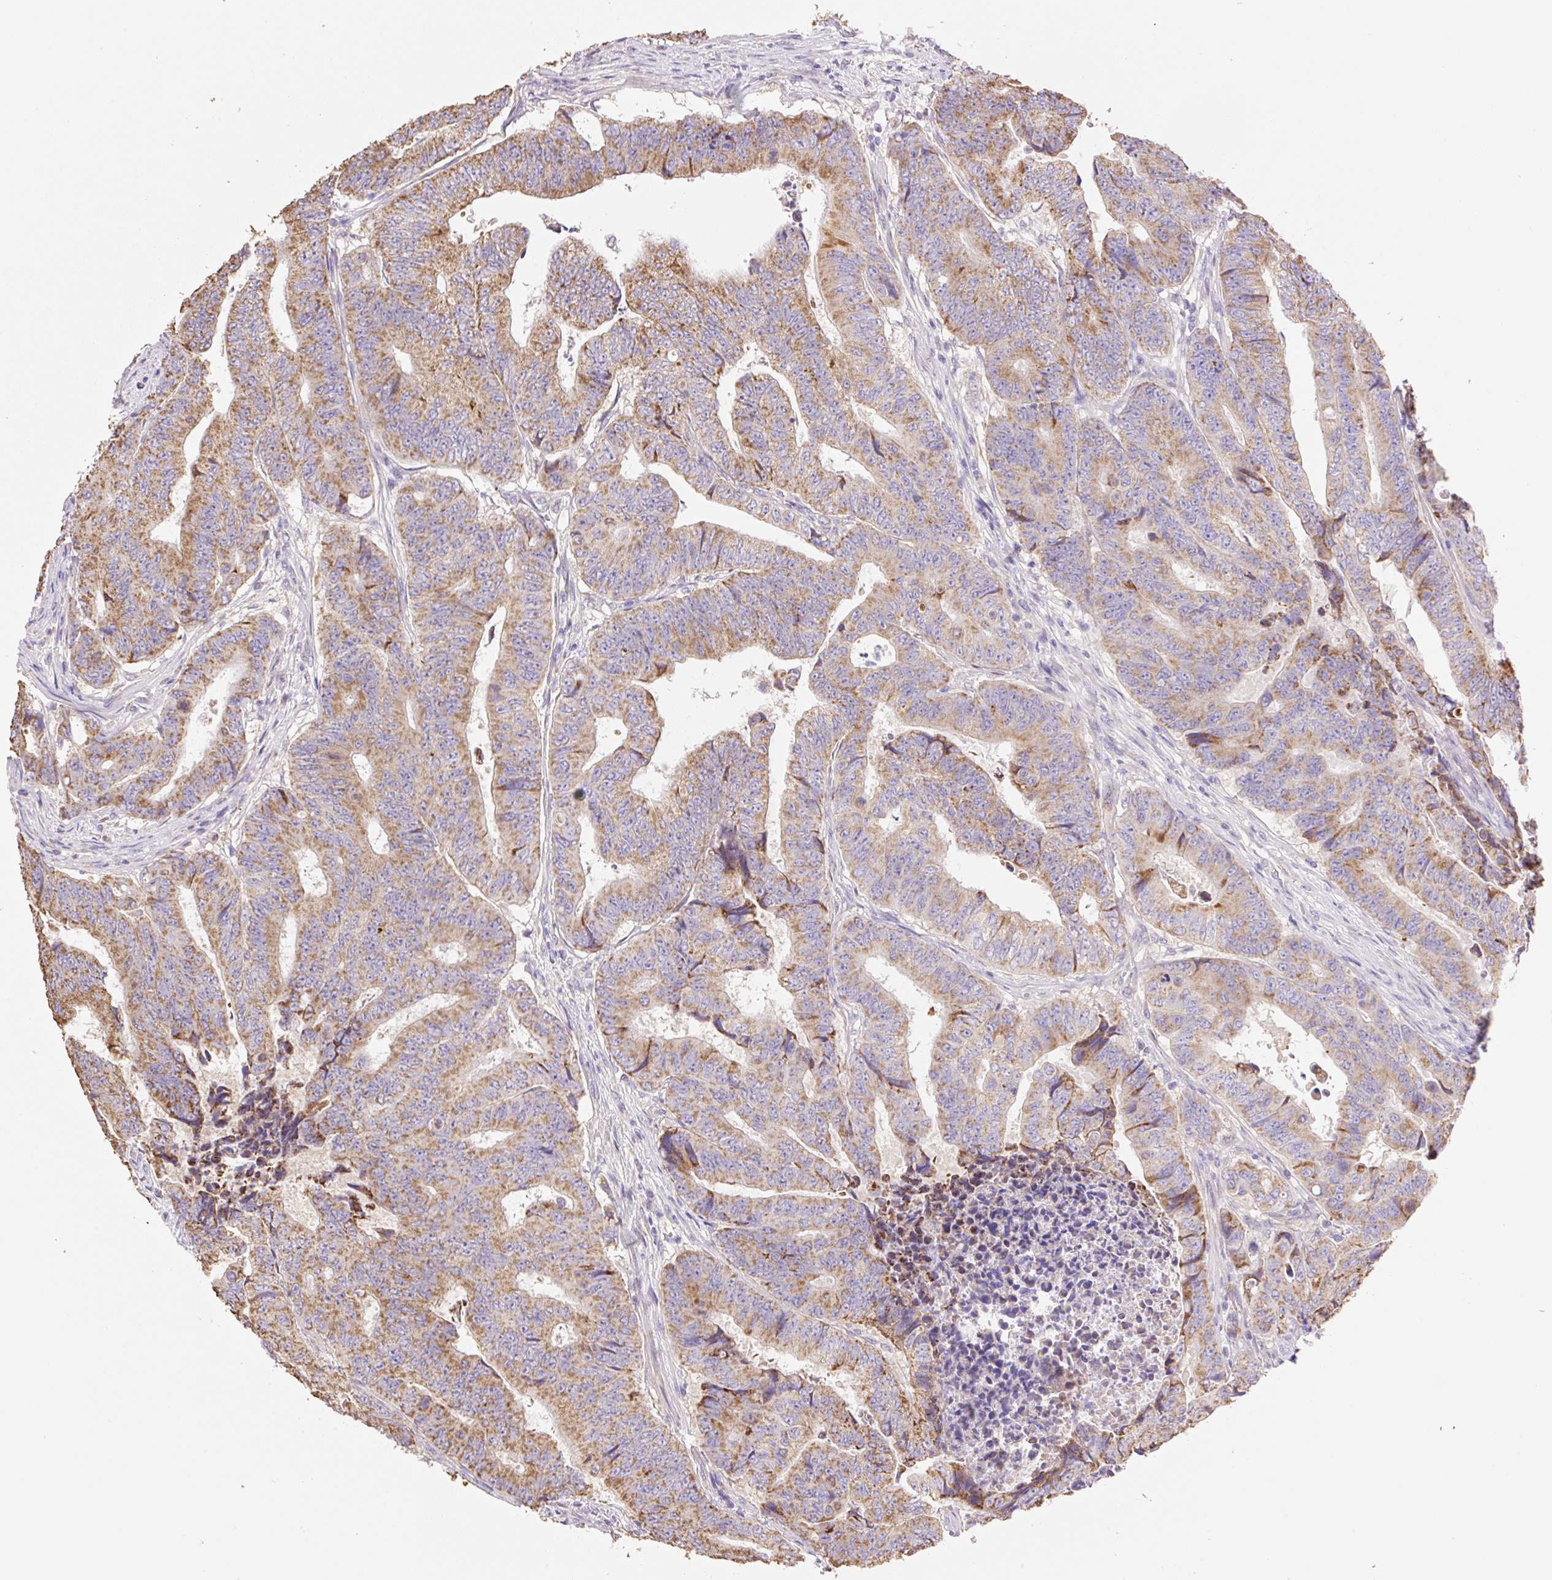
{"staining": {"intensity": "moderate", "quantity": ">75%", "location": "cytoplasmic/membranous"}, "tissue": "colorectal cancer", "cell_type": "Tumor cells", "image_type": "cancer", "snomed": [{"axis": "morphology", "description": "Adenocarcinoma, NOS"}, {"axis": "topography", "description": "Colon"}], "caption": "Moderate cytoplasmic/membranous staining is seen in approximately >75% of tumor cells in colorectal cancer (adenocarcinoma). (DAB = brown stain, brightfield microscopy at high magnification).", "gene": "COPZ2", "patient": {"sex": "female", "age": 48}}